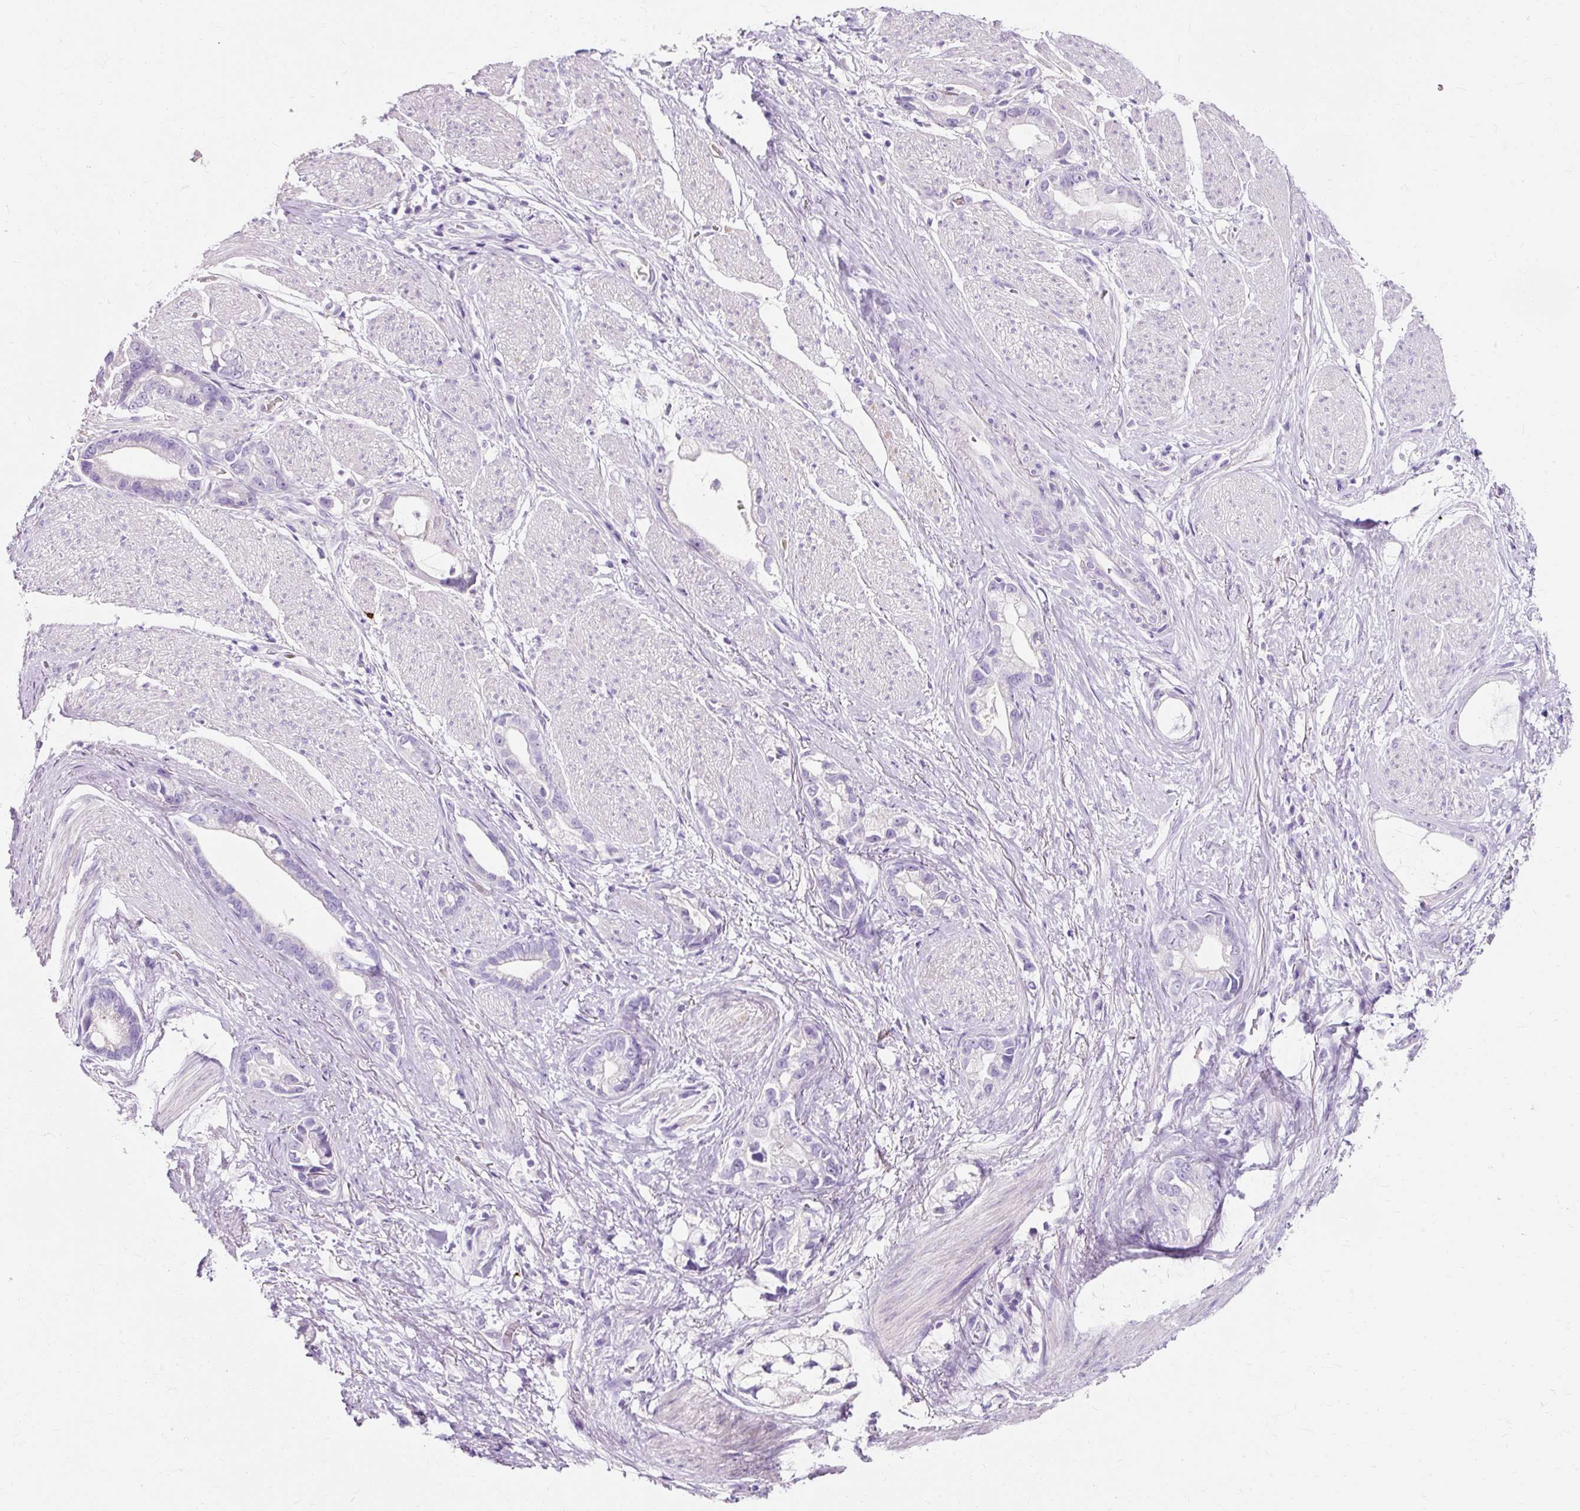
{"staining": {"intensity": "negative", "quantity": "none", "location": "none"}, "tissue": "stomach cancer", "cell_type": "Tumor cells", "image_type": "cancer", "snomed": [{"axis": "morphology", "description": "Adenocarcinoma, NOS"}, {"axis": "topography", "description": "Stomach"}], "caption": "Stomach cancer was stained to show a protein in brown. There is no significant staining in tumor cells.", "gene": "CLDN25", "patient": {"sex": "male", "age": 55}}